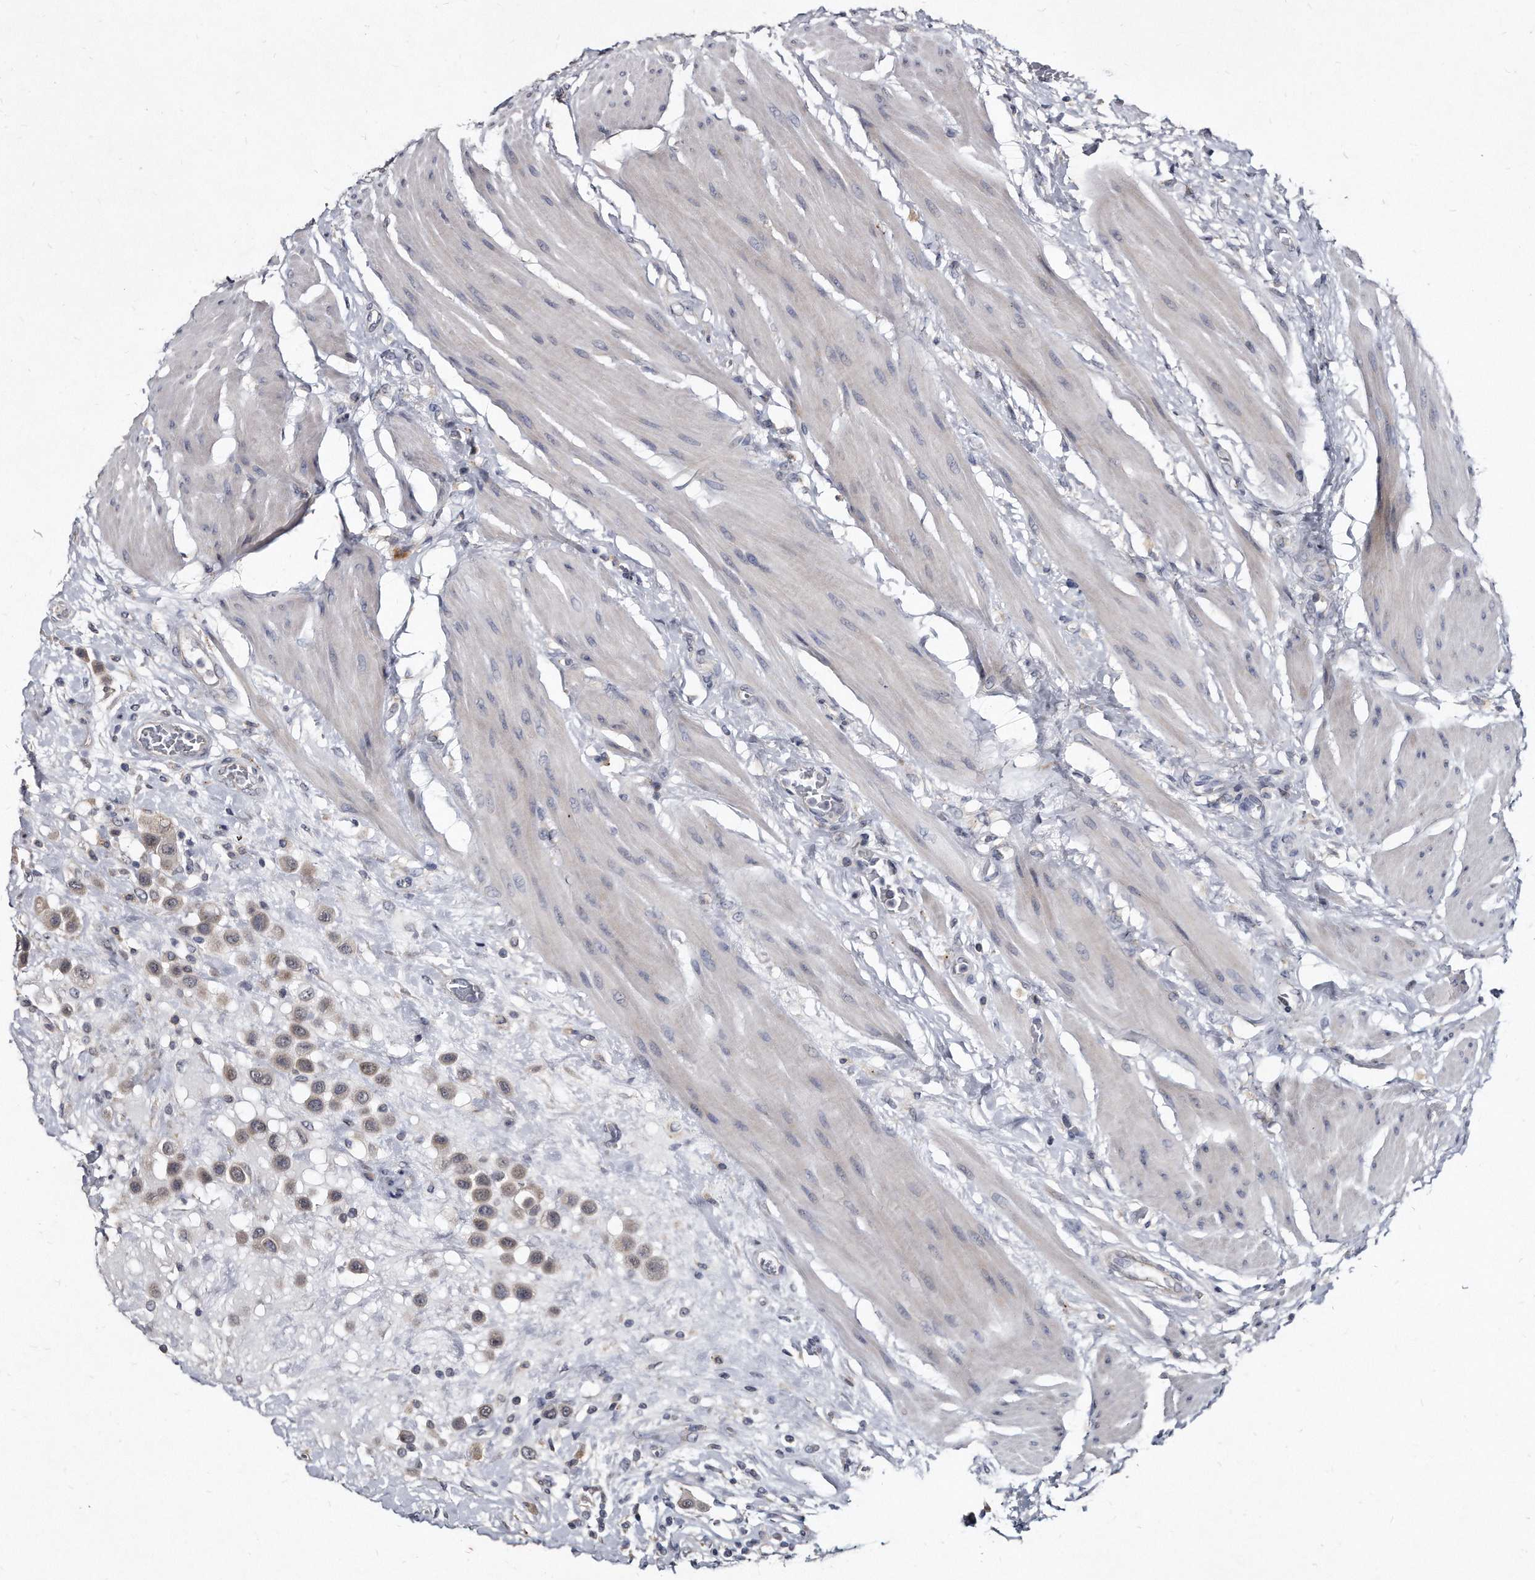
{"staining": {"intensity": "weak", "quantity": "25%-75%", "location": "cytoplasmic/membranous"}, "tissue": "urothelial cancer", "cell_type": "Tumor cells", "image_type": "cancer", "snomed": [{"axis": "morphology", "description": "Urothelial carcinoma, High grade"}, {"axis": "topography", "description": "Urinary bladder"}], "caption": "The photomicrograph shows staining of high-grade urothelial carcinoma, revealing weak cytoplasmic/membranous protein staining (brown color) within tumor cells.", "gene": "KLHDC3", "patient": {"sex": "male", "age": 50}}